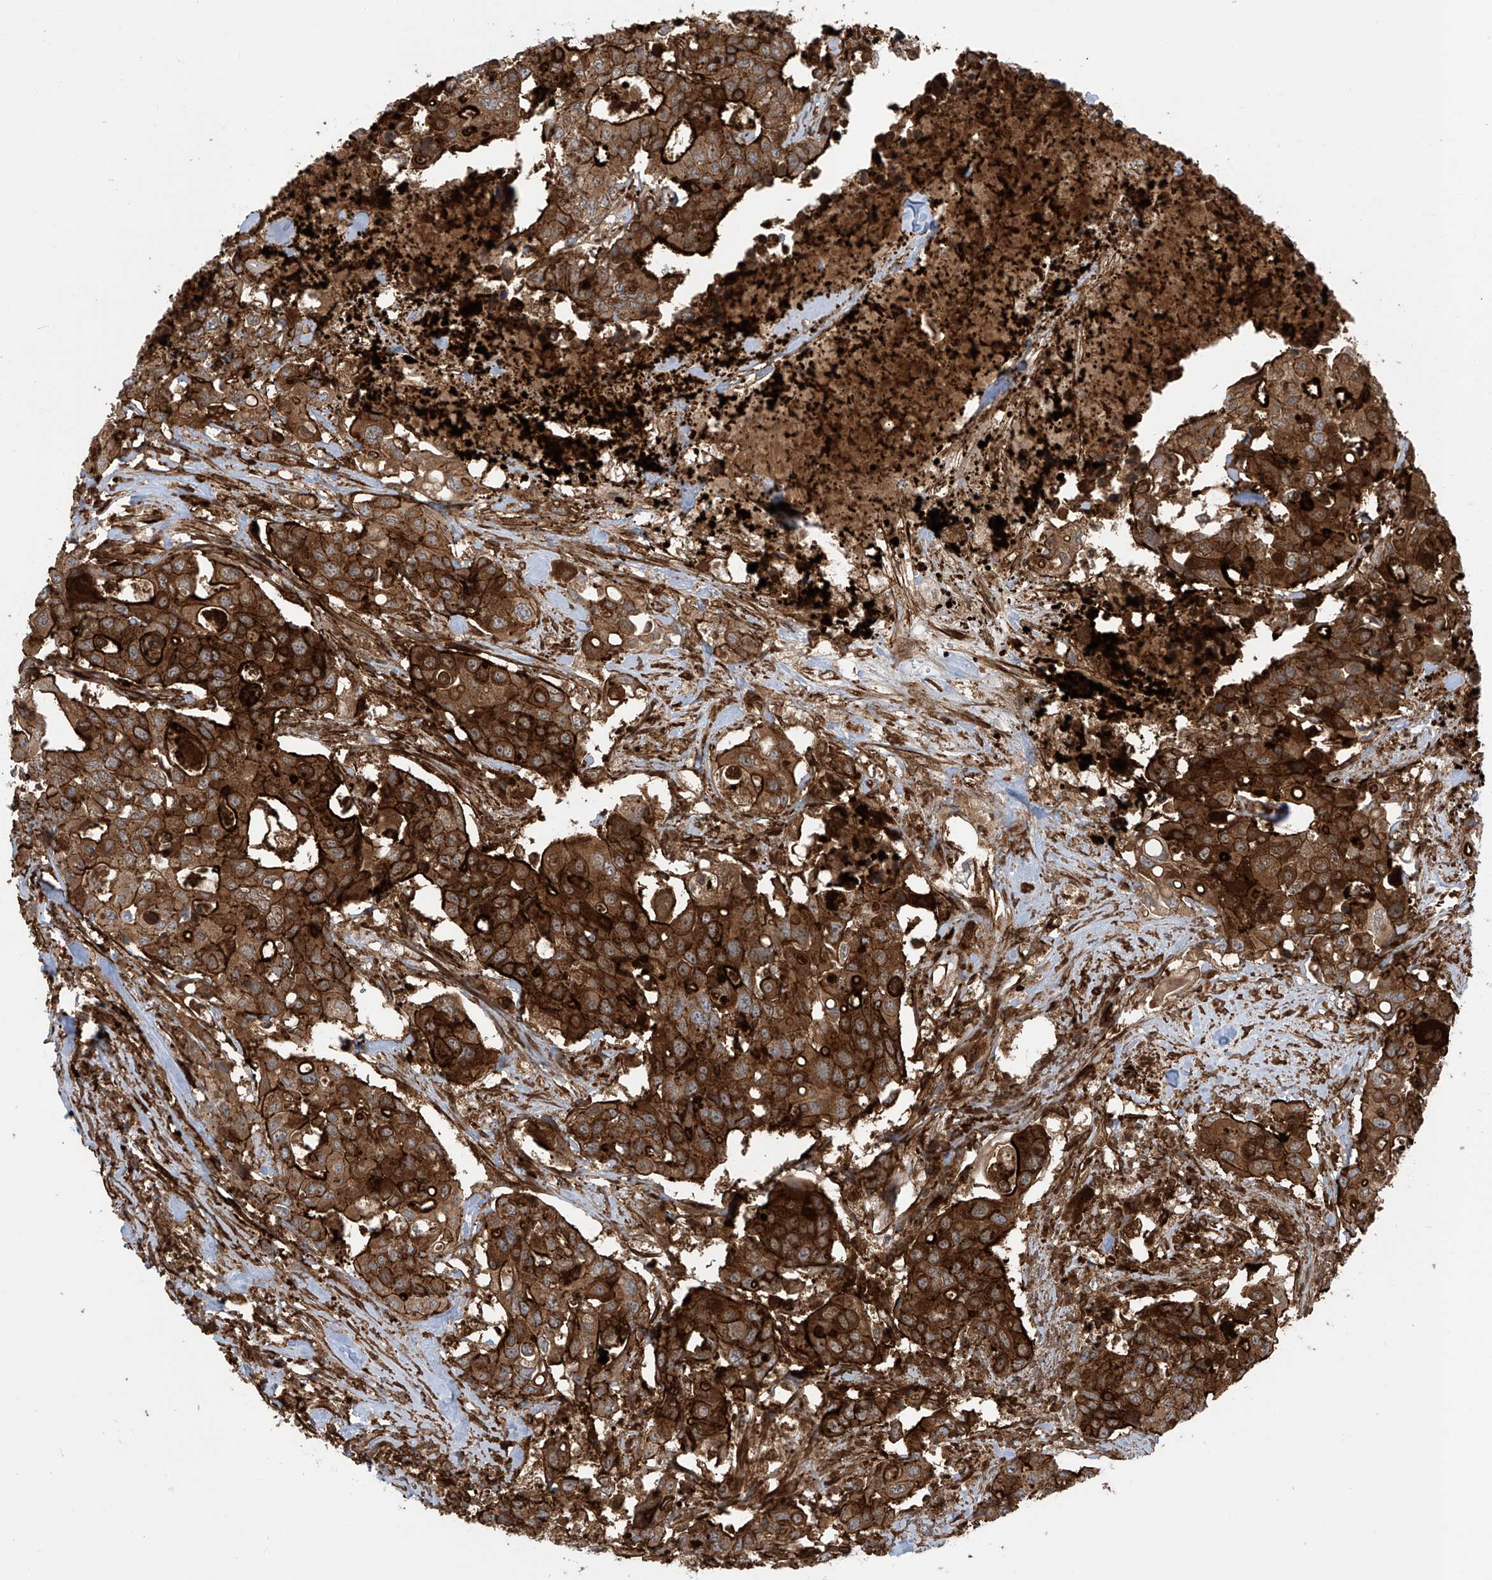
{"staining": {"intensity": "strong", "quantity": ">75%", "location": "cytoplasmic/membranous"}, "tissue": "colorectal cancer", "cell_type": "Tumor cells", "image_type": "cancer", "snomed": [{"axis": "morphology", "description": "Adenocarcinoma, NOS"}, {"axis": "topography", "description": "Colon"}], "caption": "A photomicrograph of human colorectal cancer (adenocarcinoma) stained for a protein shows strong cytoplasmic/membranous brown staining in tumor cells.", "gene": "SLC9A2", "patient": {"sex": "male", "age": 77}}